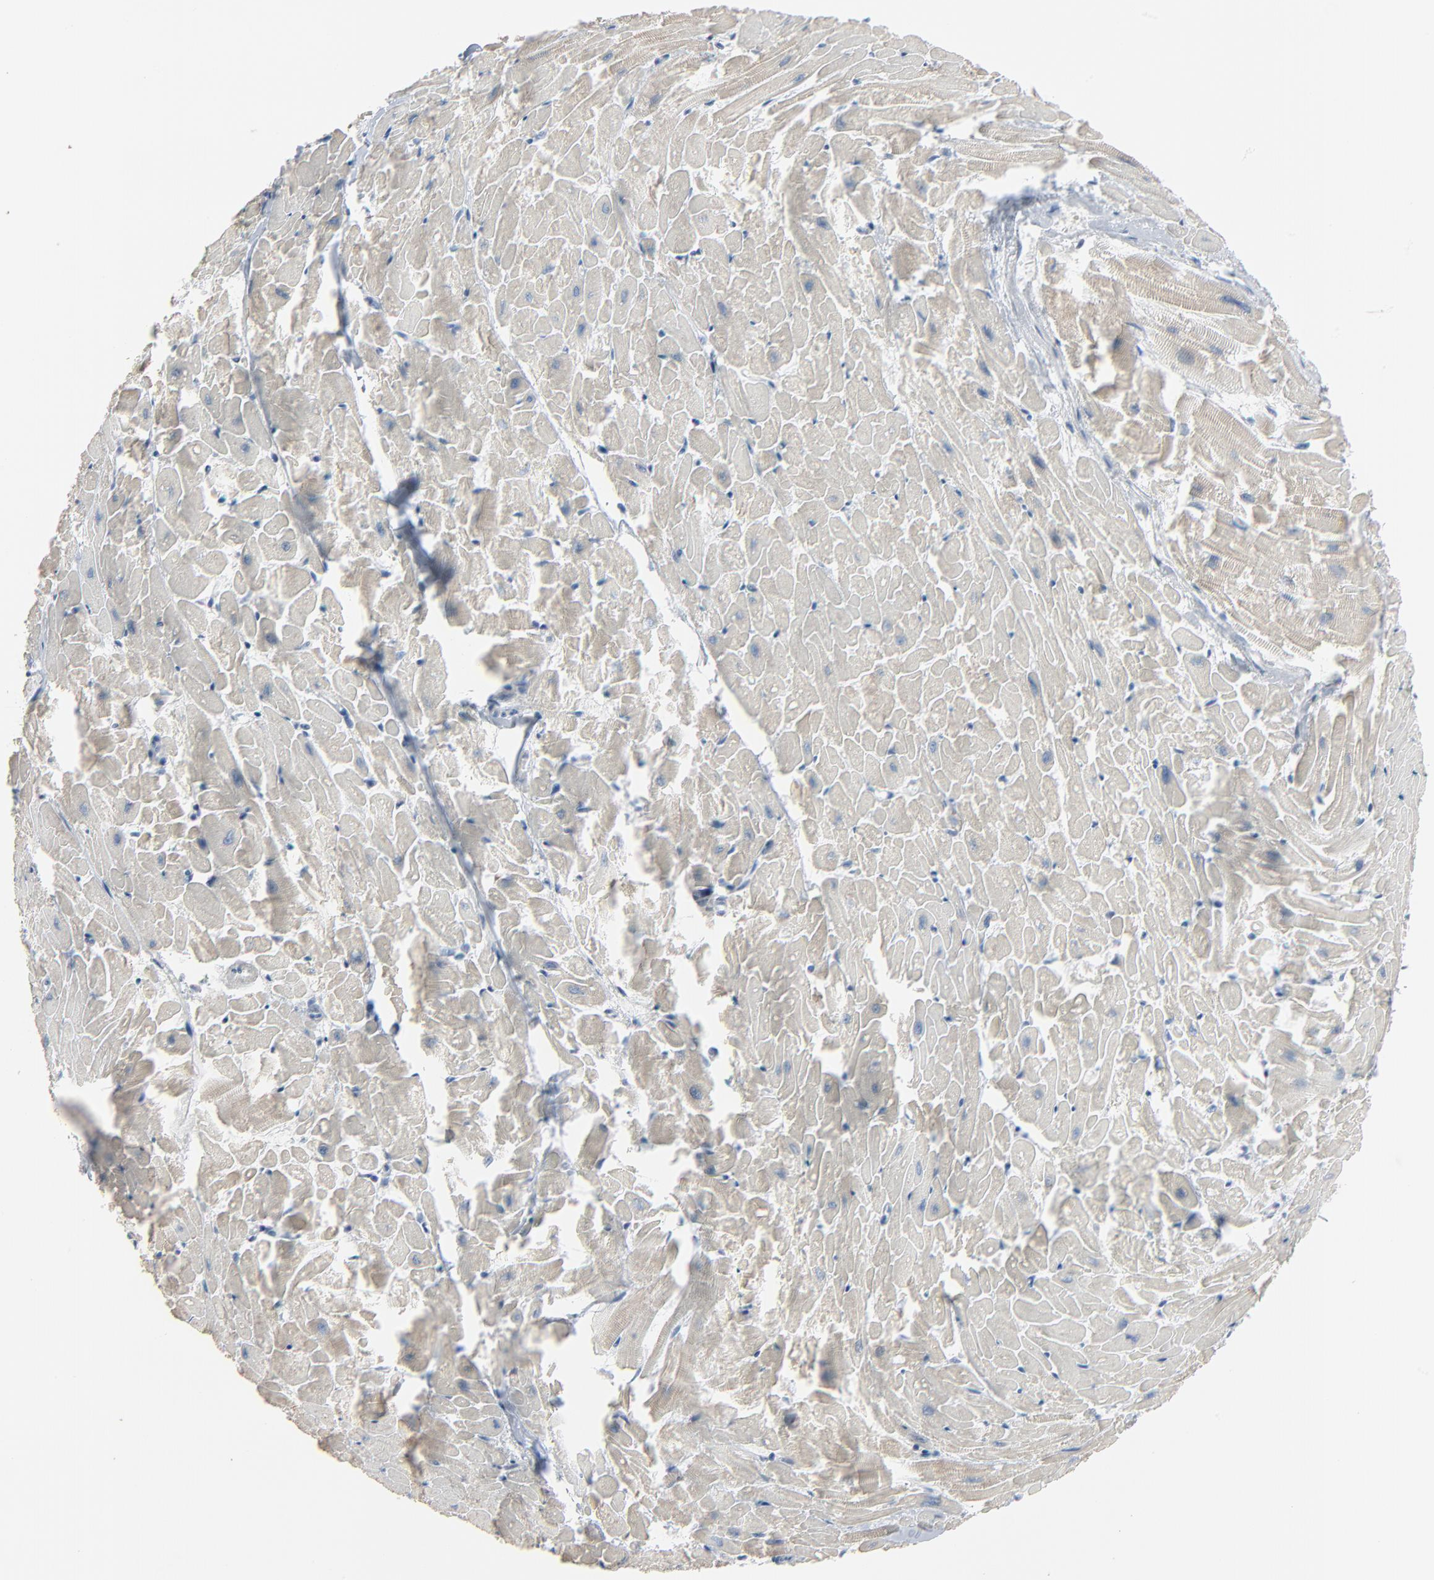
{"staining": {"intensity": "weak", "quantity": ">75%", "location": "cytoplasmic/membranous"}, "tissue": "heart muscle", "cell_type": "Cardiomyocytes", "image_type": "normal", "snomed": [{"axis": "morphology", "description": "Normal tissue, NOS"}, {"axis": "topography", "description": "Heart"}], "caption": "The immunohistochemical stain labels weak cytoplasmic/membranous positivity in cardiomyocytes of benign heart muscle. Nuclei are stained in blue.", "gene": "SAGE1", "patient": {"sex": "female", "age": 19}}